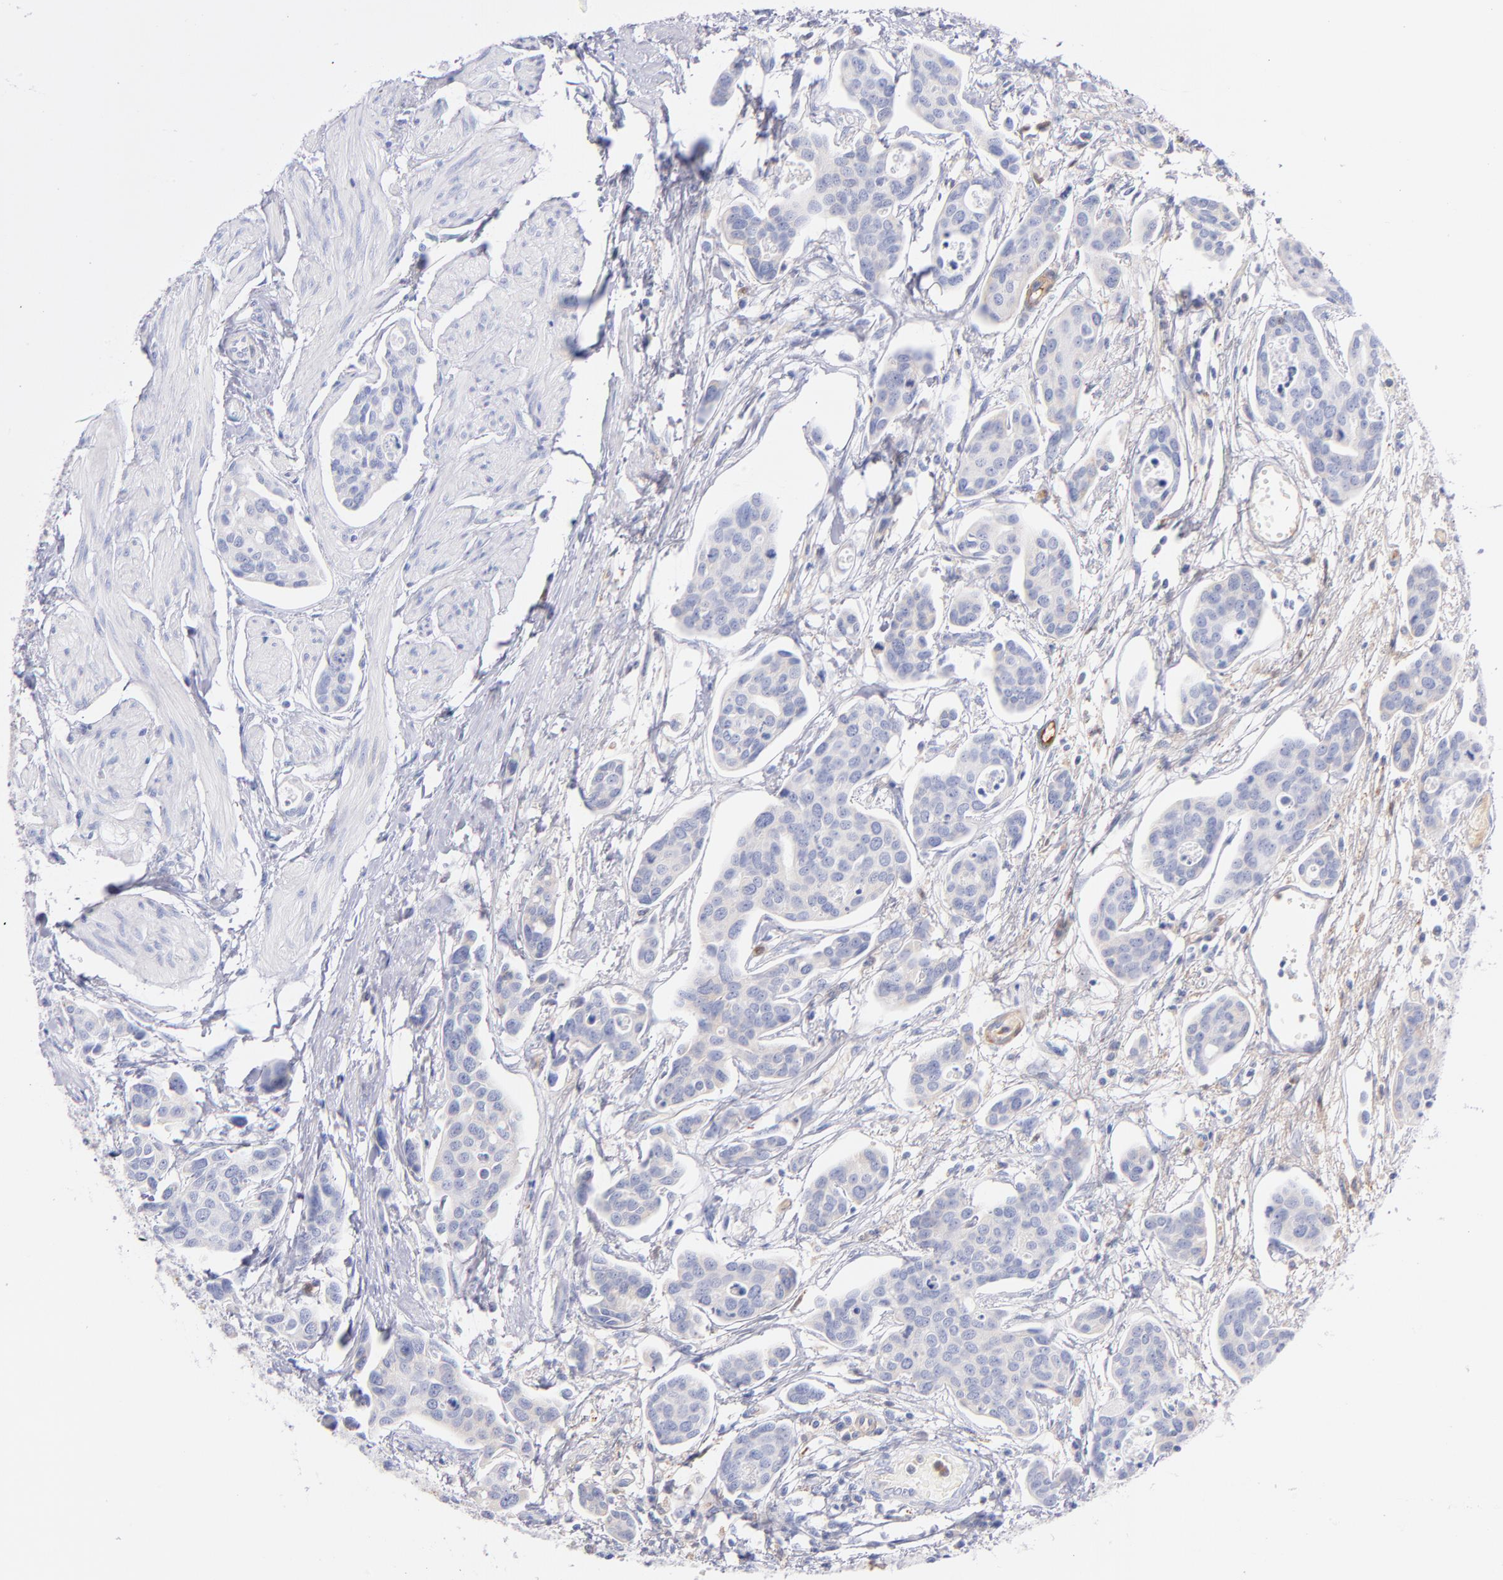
{"staining": {"intensity": "weak", "quantity": "25%-75%", "location": "cytoplasmic/membranous"}, "tissue": "urothelial cancer", "cell_type": "Tumor cells", "image_type": "cancer", "snomed": [{"axis": "morphology", "description": "Urothelial carcinoma, High grade"}, {"axis": "topography", "description": "Urinary bladder"}], "caption": "An immunohistochemistry photomicrograph of neoplastic tissue is shown. Protein staining in brown labels weak cytoplasmic/membranous positivity in urothelial cancer within tumor cells.", "gene": "HP", "patient": {"sex": "male", "age": 78}}